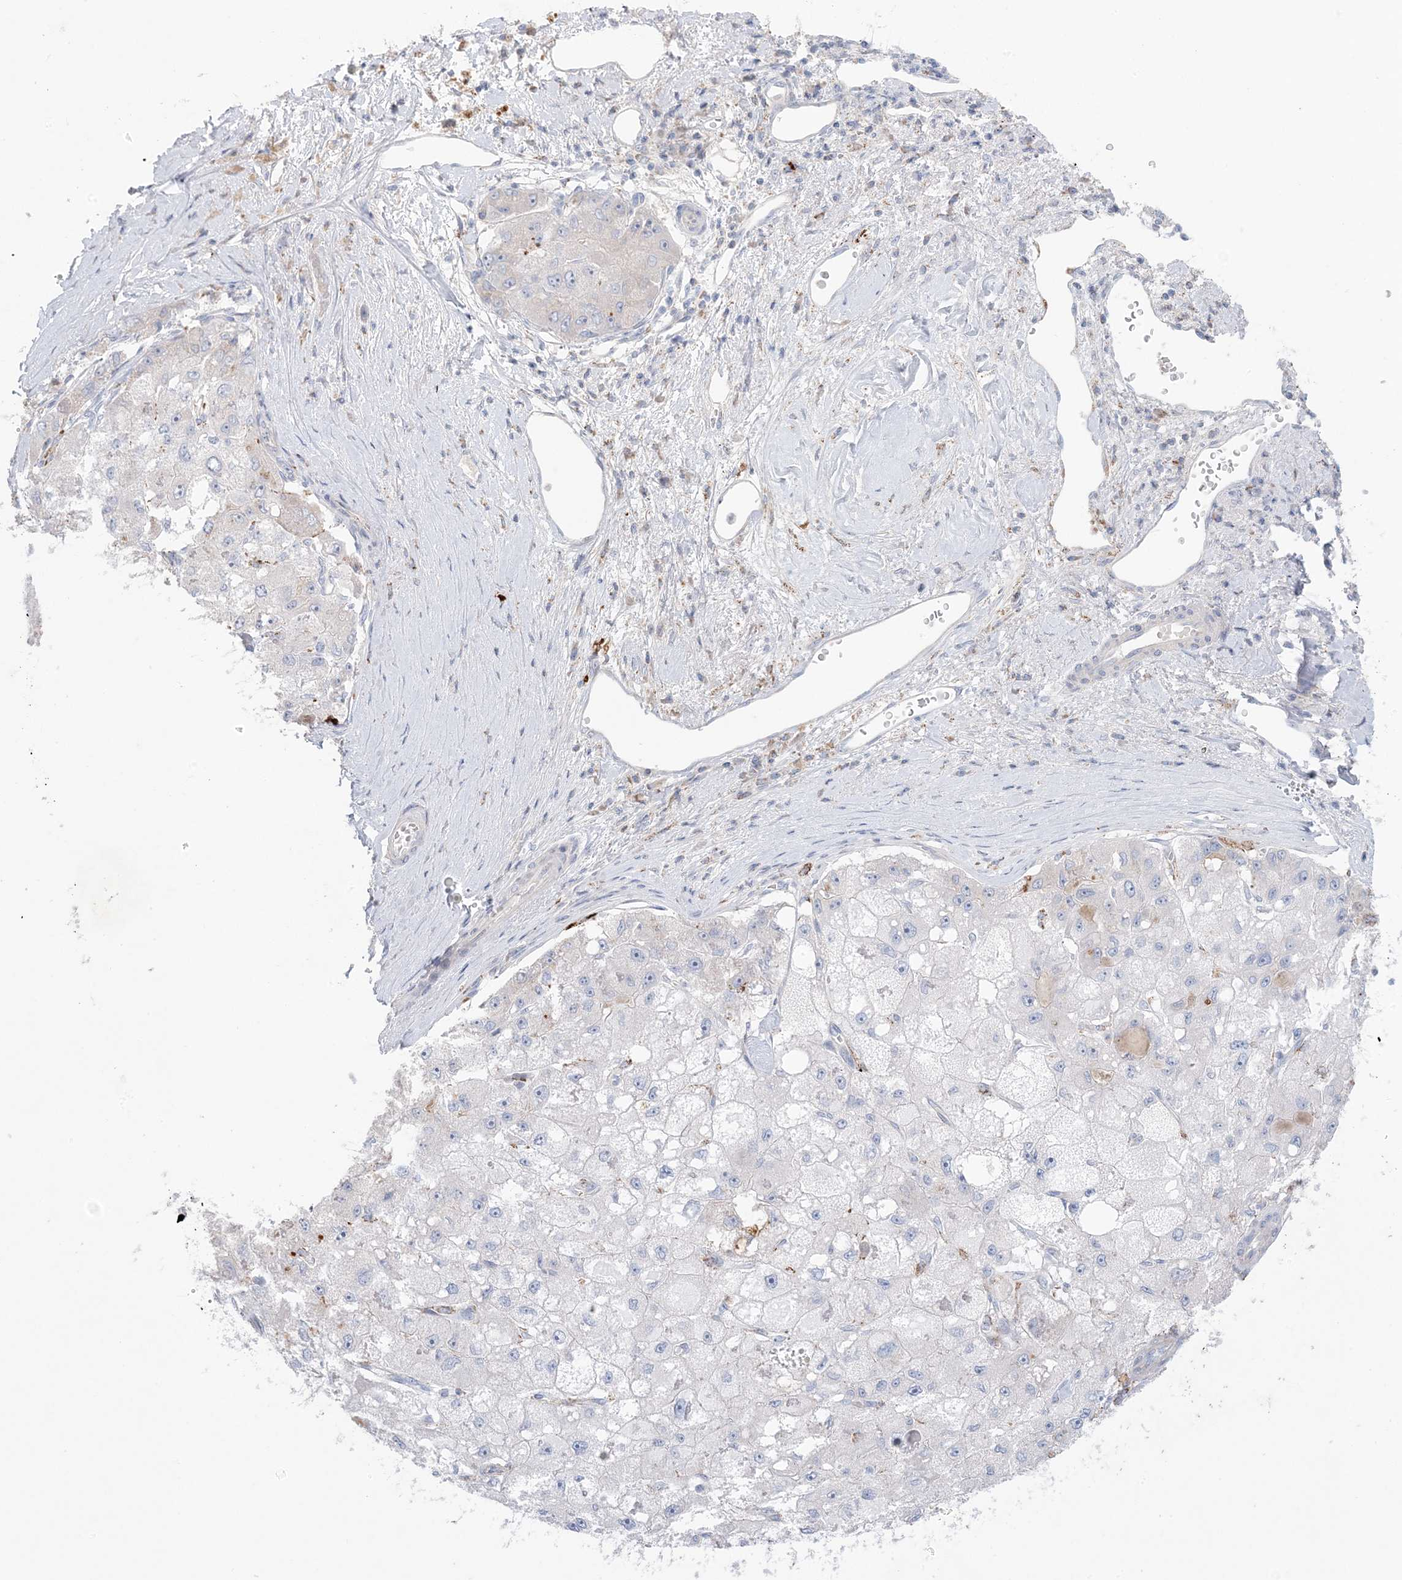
{"staining": {"intensity": "negative", "quantity": "none", "location": "none"}, "tissue": "liver cancer", "cell_type": "Tumor cells", "image_type": "cancer", "snomed": [{"axis": "morphology", "description": "Carcinoma, Hepatocellular, NOS"}, {"axis": "topography", "description": "Liver"}], "caption": "This is a image of immunohistochemistry staining of hepatocellular carcinoma (liver), which shows no staining in tumor cells.", "gene": "KCTD6", "patient": {"sex": "male", "age": 80}}